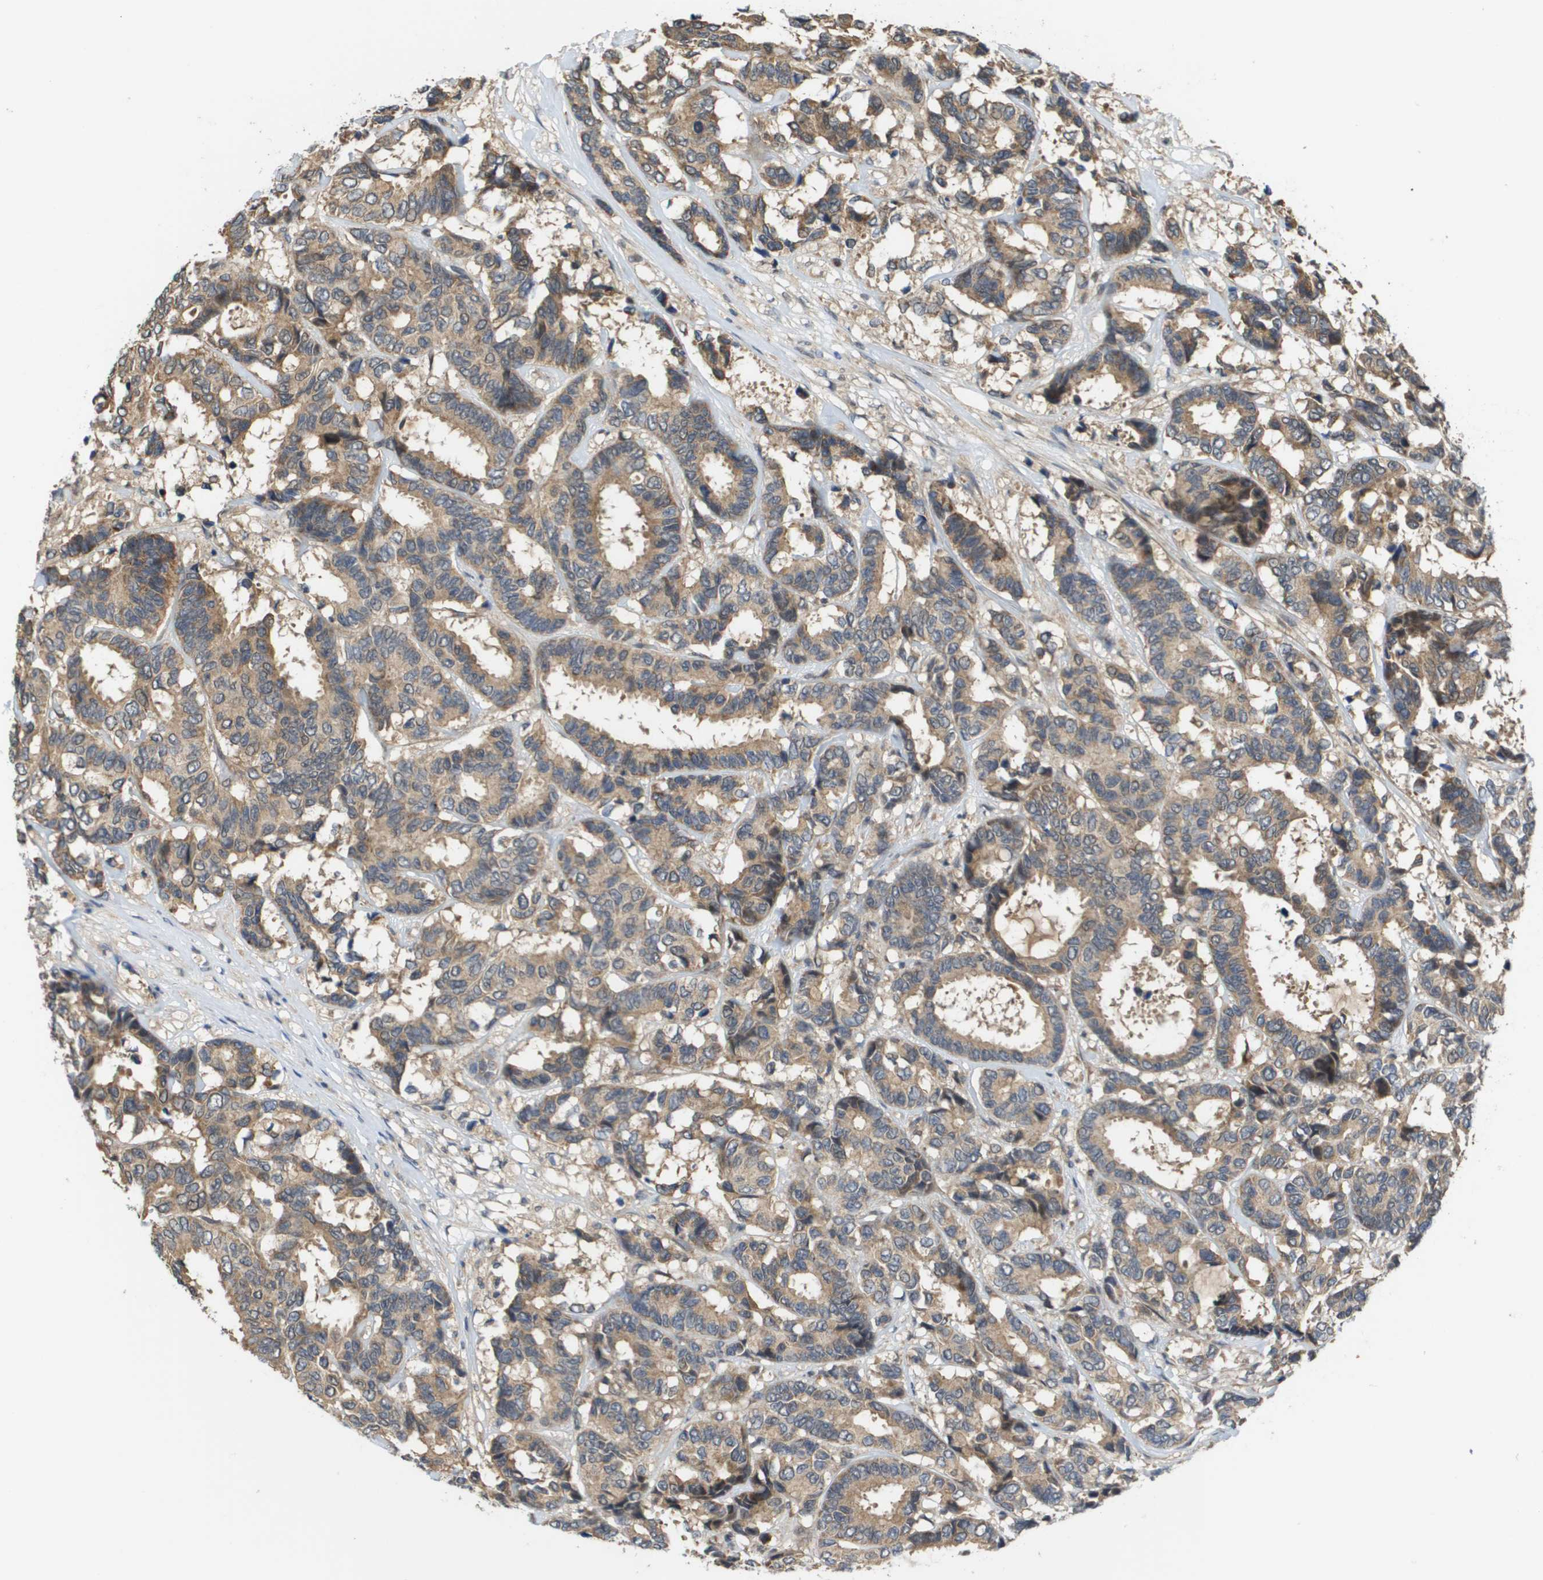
{"staining": {"intensity": "weak", "quantity": ">75%", "location": "cytoplasmic/membranous"}, "tissue": "breast cancer", "cell_type": "Tumor cells", "image_type": "cancer", "snomed": [{"axis": "morphology", "description": "Duct carcinoma"}, {"axis": "topography", "description": "Breast"}], "caption": "Breast cancer (intraductal carcinoma) stained with a protein marker demonstrates weak staining in tumor cells.", "gene": "RBM38", "patient": {"sex": "female", "age": 87}}